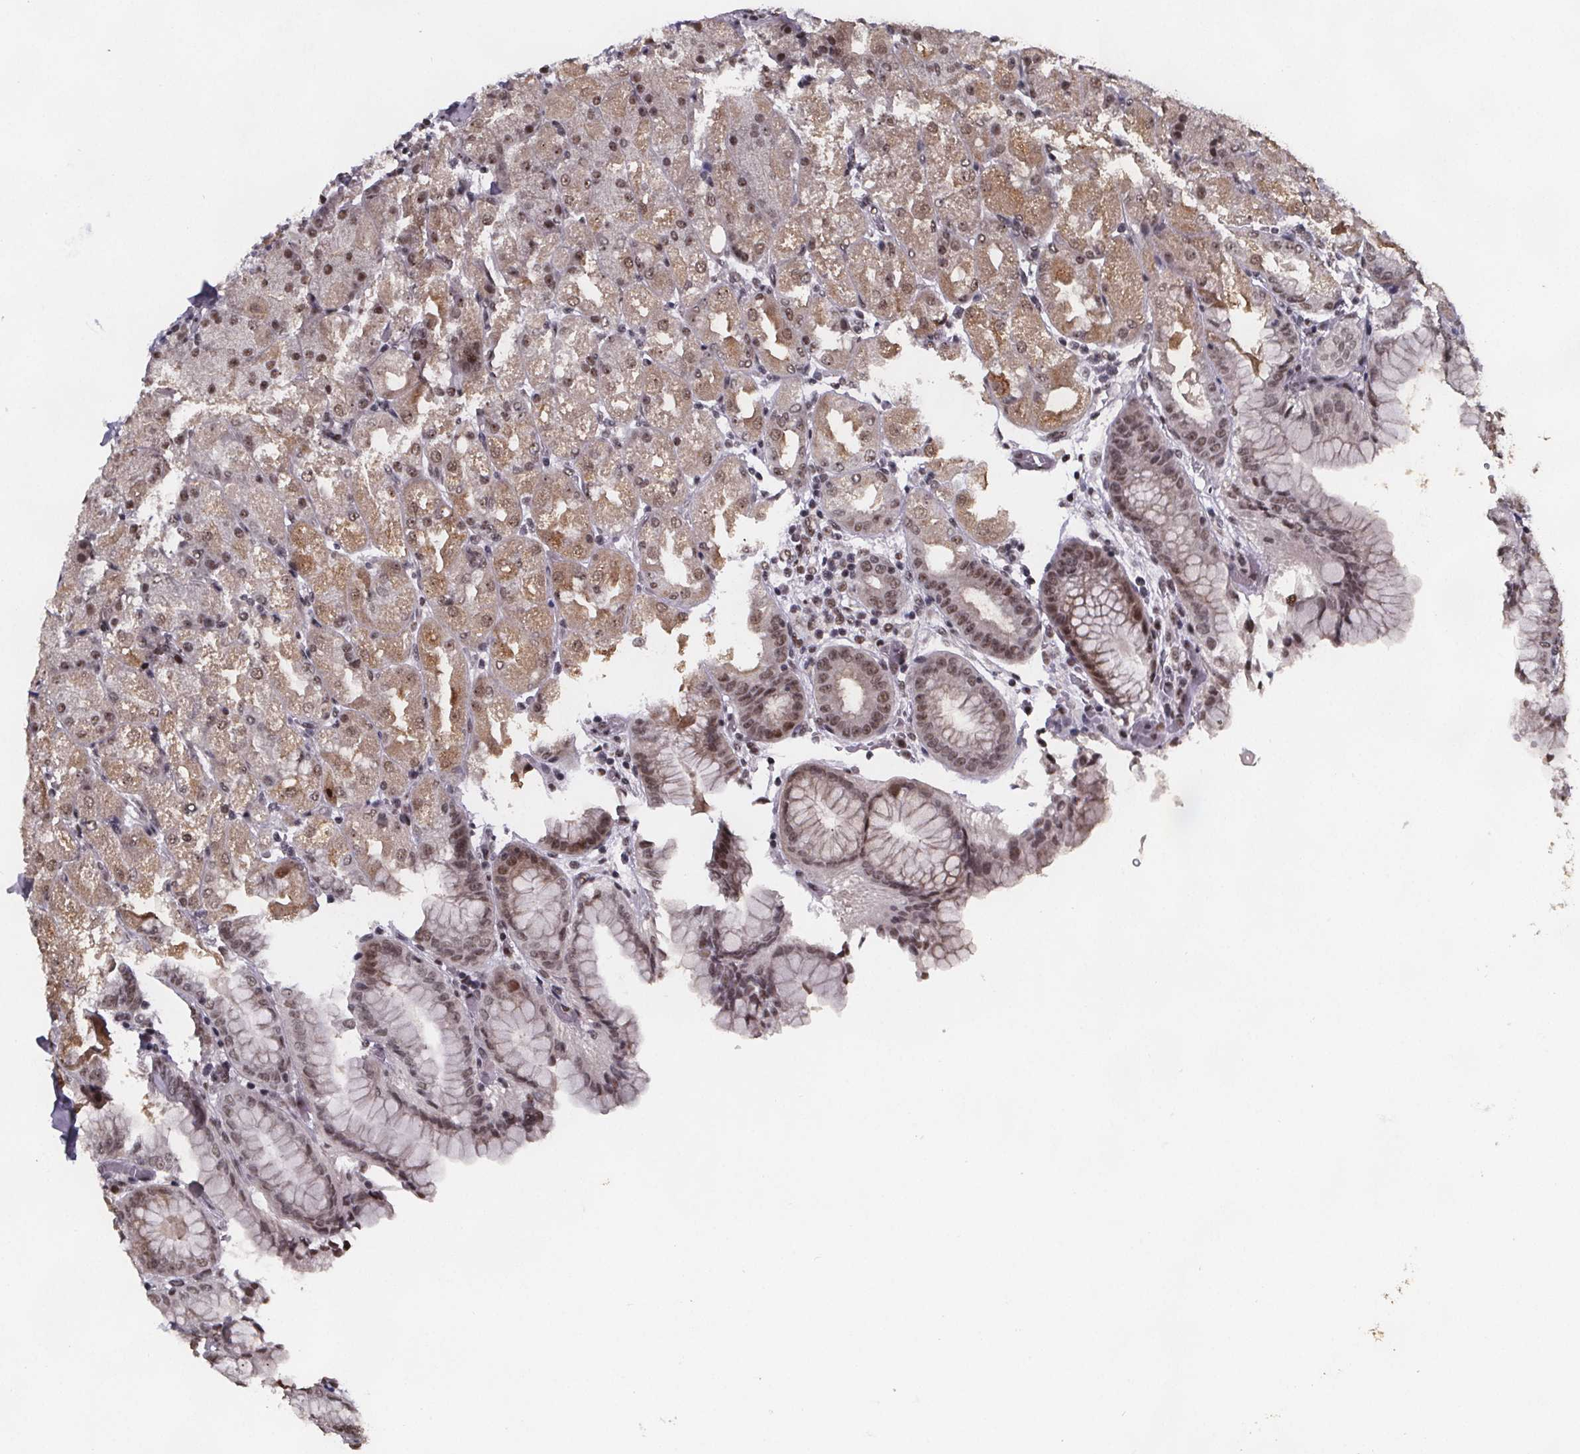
{"staining": {"intensity": "moderate", "quantity": "25%-75%", "location": "cytoplasmic/membranous,nuclear"}, "tissue": "stomach", "cell_type": "Glandular cells", "image_type": "normal", "snomed": [{"axis": "morphology", "description": "Normal tissue, NOS"}, {"axis": "topography", "description": "Stomach, upper"}, {"axis": "topography", "description": "Stomach"}, {"axis": "topography", "description": "Stomach, lower"}], "caption": "Protein expression analysis of unremarkable stomach displays moderate cytoplasmic/membranous,nuclear expression in approximately 25%-75% of glandular cells.", "gene": "U2SURP", "patient": {"sex": "male", "age": 62}}